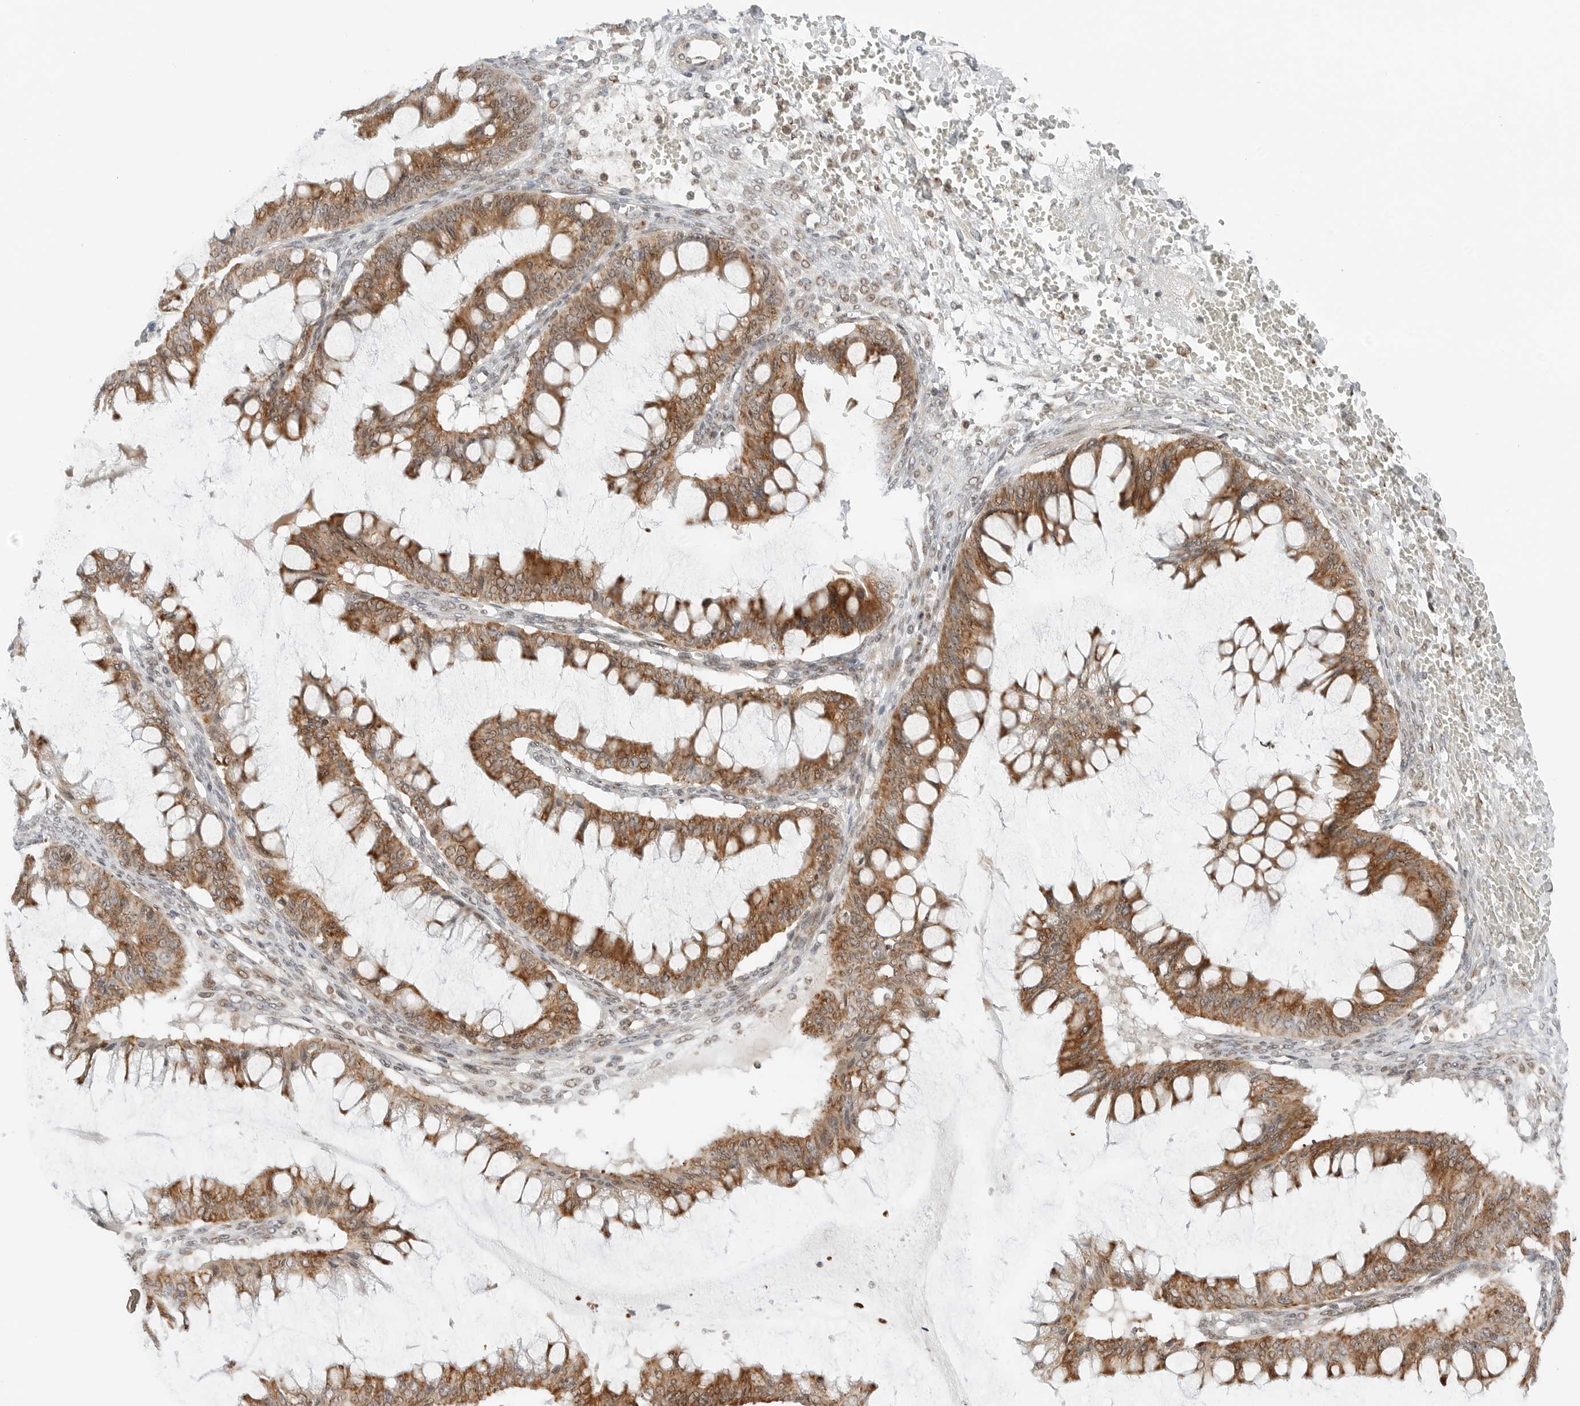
{"staining": {"intensity": "moderate", "quantity": ">75%", "location": "cytoplasmic/membranous"}, "tissue": "ovarian cancer", "cell_type": "Tumor cells", "image_type": "cancer", "snomed": [{"axis": "morphology", "description": "Cystadenocarcinoma, mucinous, NOS"}, {"axis": "topography", "description": "Ovary"}], "caption": "A high-resolution histopathology image shows immunohistochemistry (IHC) staining of ovarian mucinous cystadenocarcinoma, which shows moderate cytoplasmic/membranous staining in about >75% of tumor cells.", "gene": "DYRK4", "patient": {"sex": "female", "age": 73}}